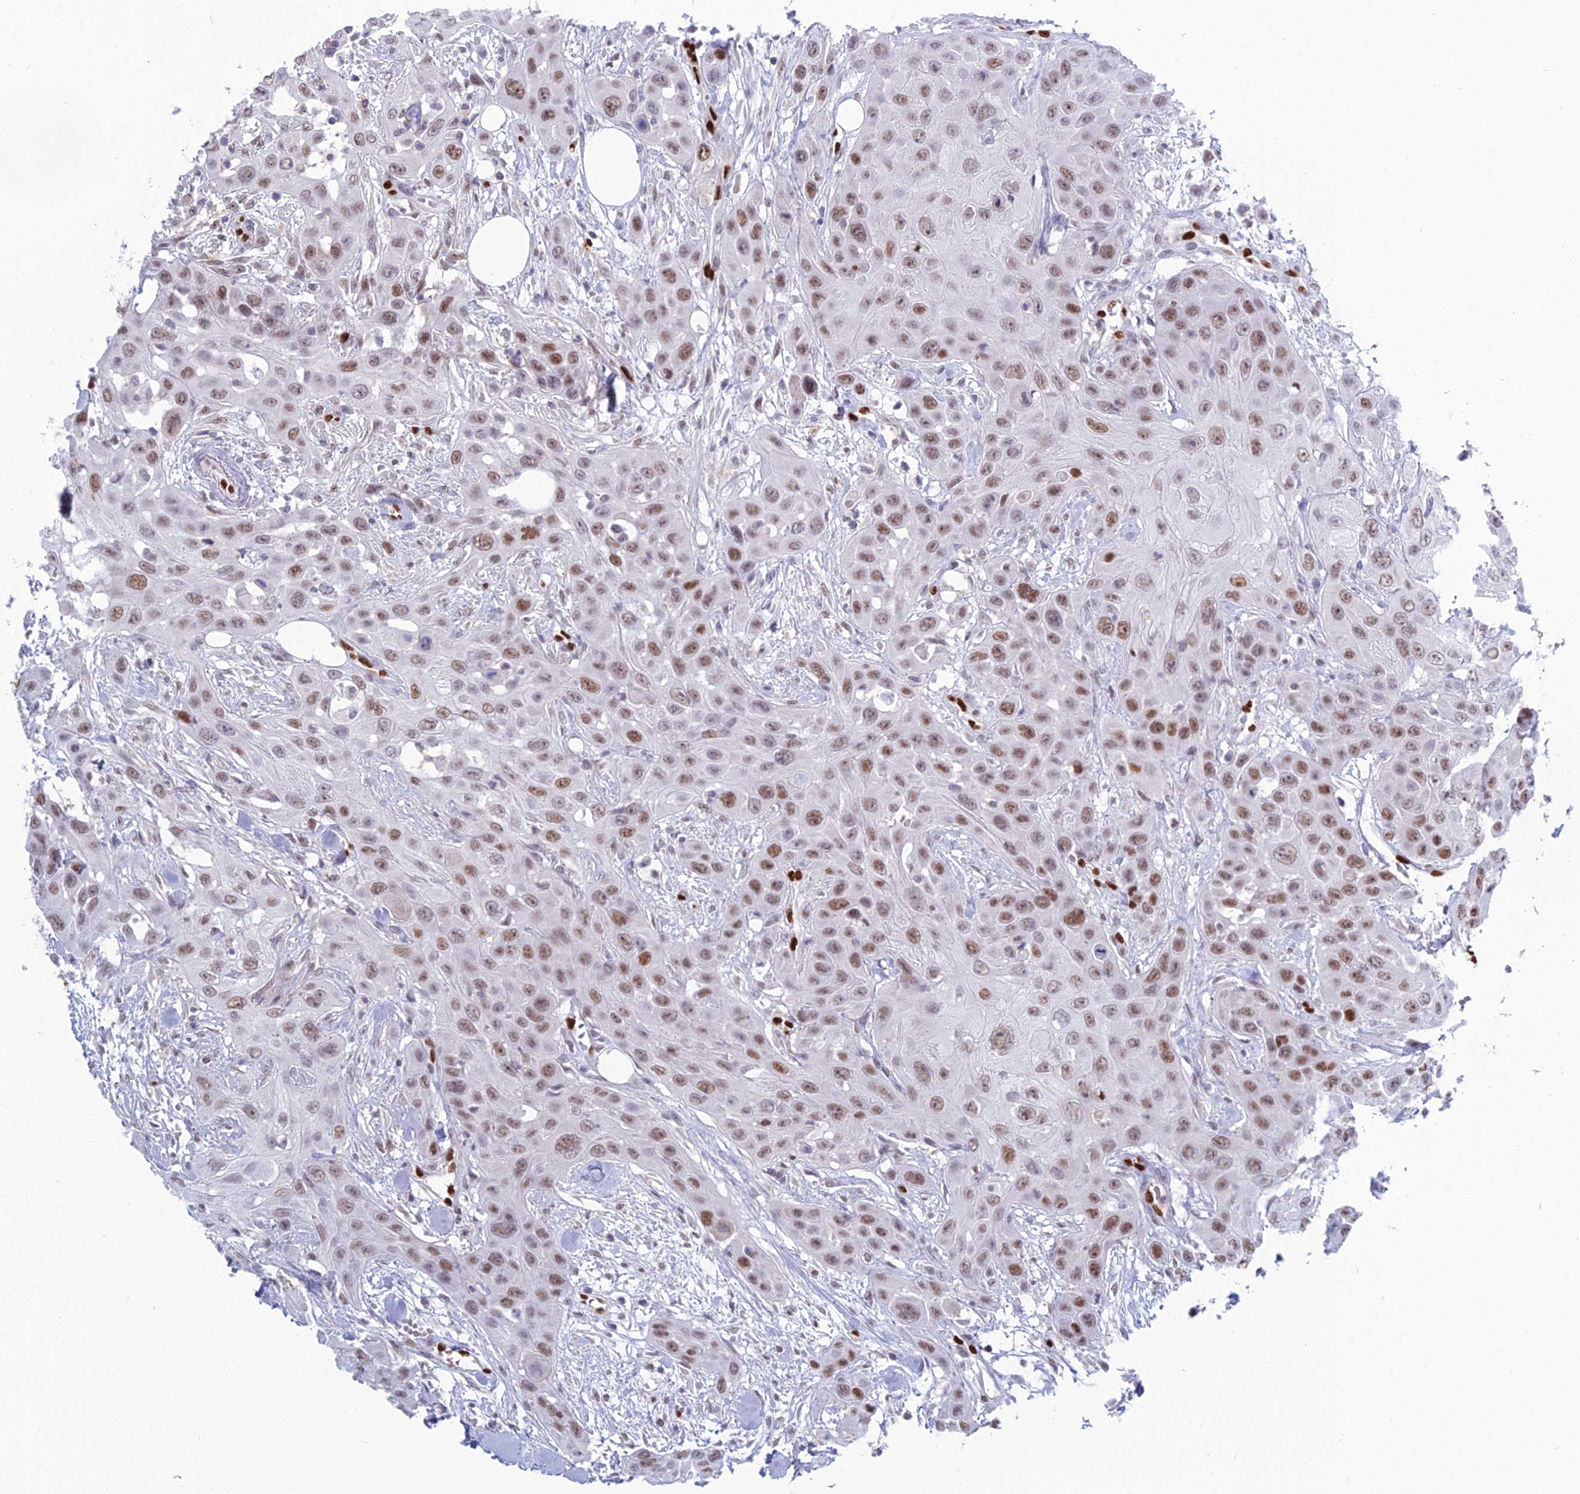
{"staining": {"intensity": "moderate", "quantity": ">75%", "location": "nuclear"}, "tissue": "head and neck cancer", "cell_type": "Tumor cells", "image_type": "cancer", "snomed": [{"axis": "morphology", "description": "Squamous cell carcinoma, NOS"}, {"axis": "topography", "description": "Head-Neck"}], "caption": "Immunohistochemical staining of head and neck cancer (squamous cell carcinoma) shows medium levels of moderate nuclear protein positivity in about >75% of tumor cells. (brown staining indicates protein expression, while blue staining denotes nuclei).", "gene": "NOL4L", "patient": {"sex": "male", "age": 81}}